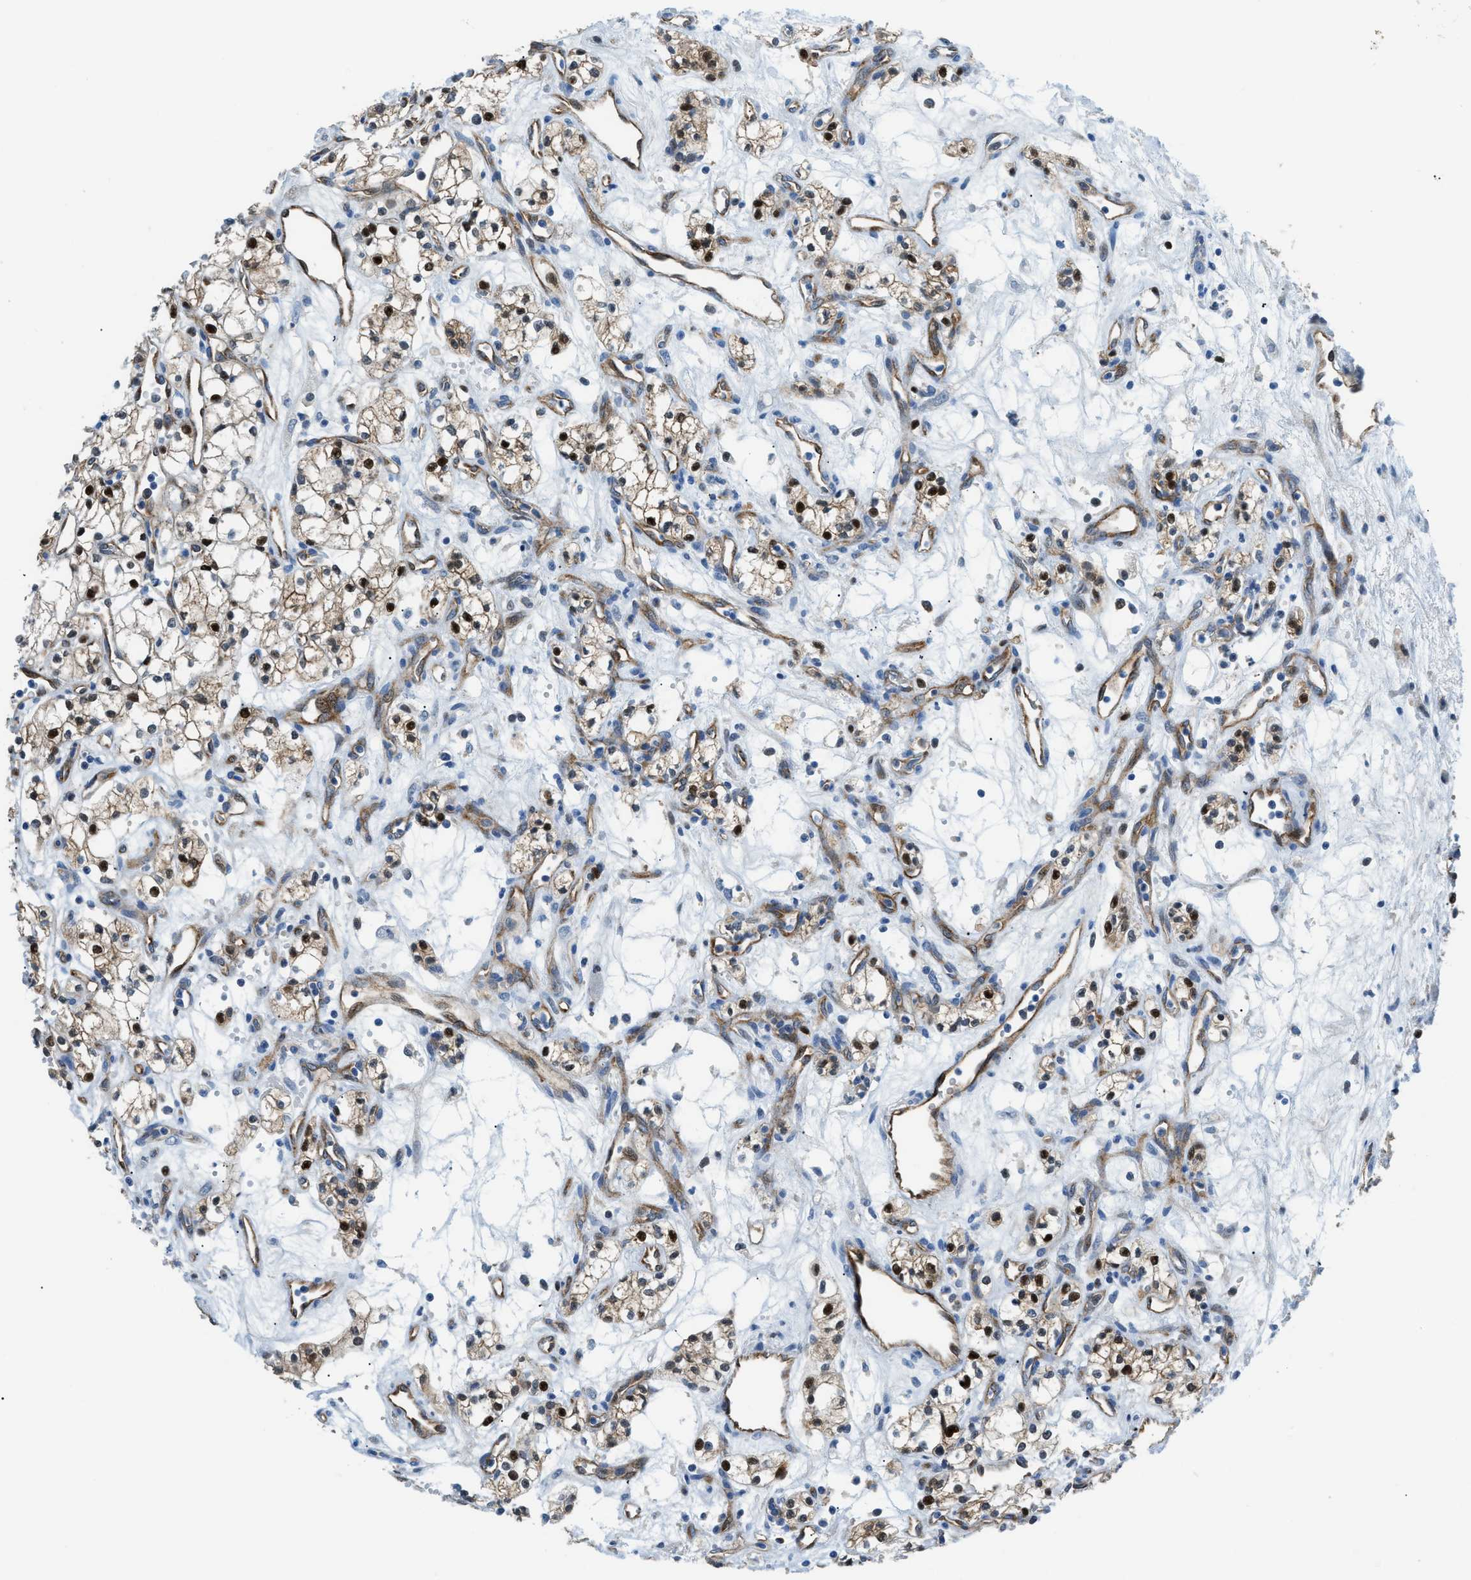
{"staining": {"intensity": "moderate", "quantity": ">75%", "location": "cytoplasmic/membranous"}, "tissue": "renal cancer", "cell_type": "Tumor cells", "image_type": "cancer", "snomed": [{"axis": "morphology", "description": "Adenocarcinoma, NOS"}, {"axis": "topography", "description": "Kidney"}], "caption": "Renal cancer stained with immunohistochemistry shows moderate cytoplasmic/membranous staining in about >75% of tumor cells.", "gene": "YWHAE", "patient": {"sex": "male", "age": 59}}